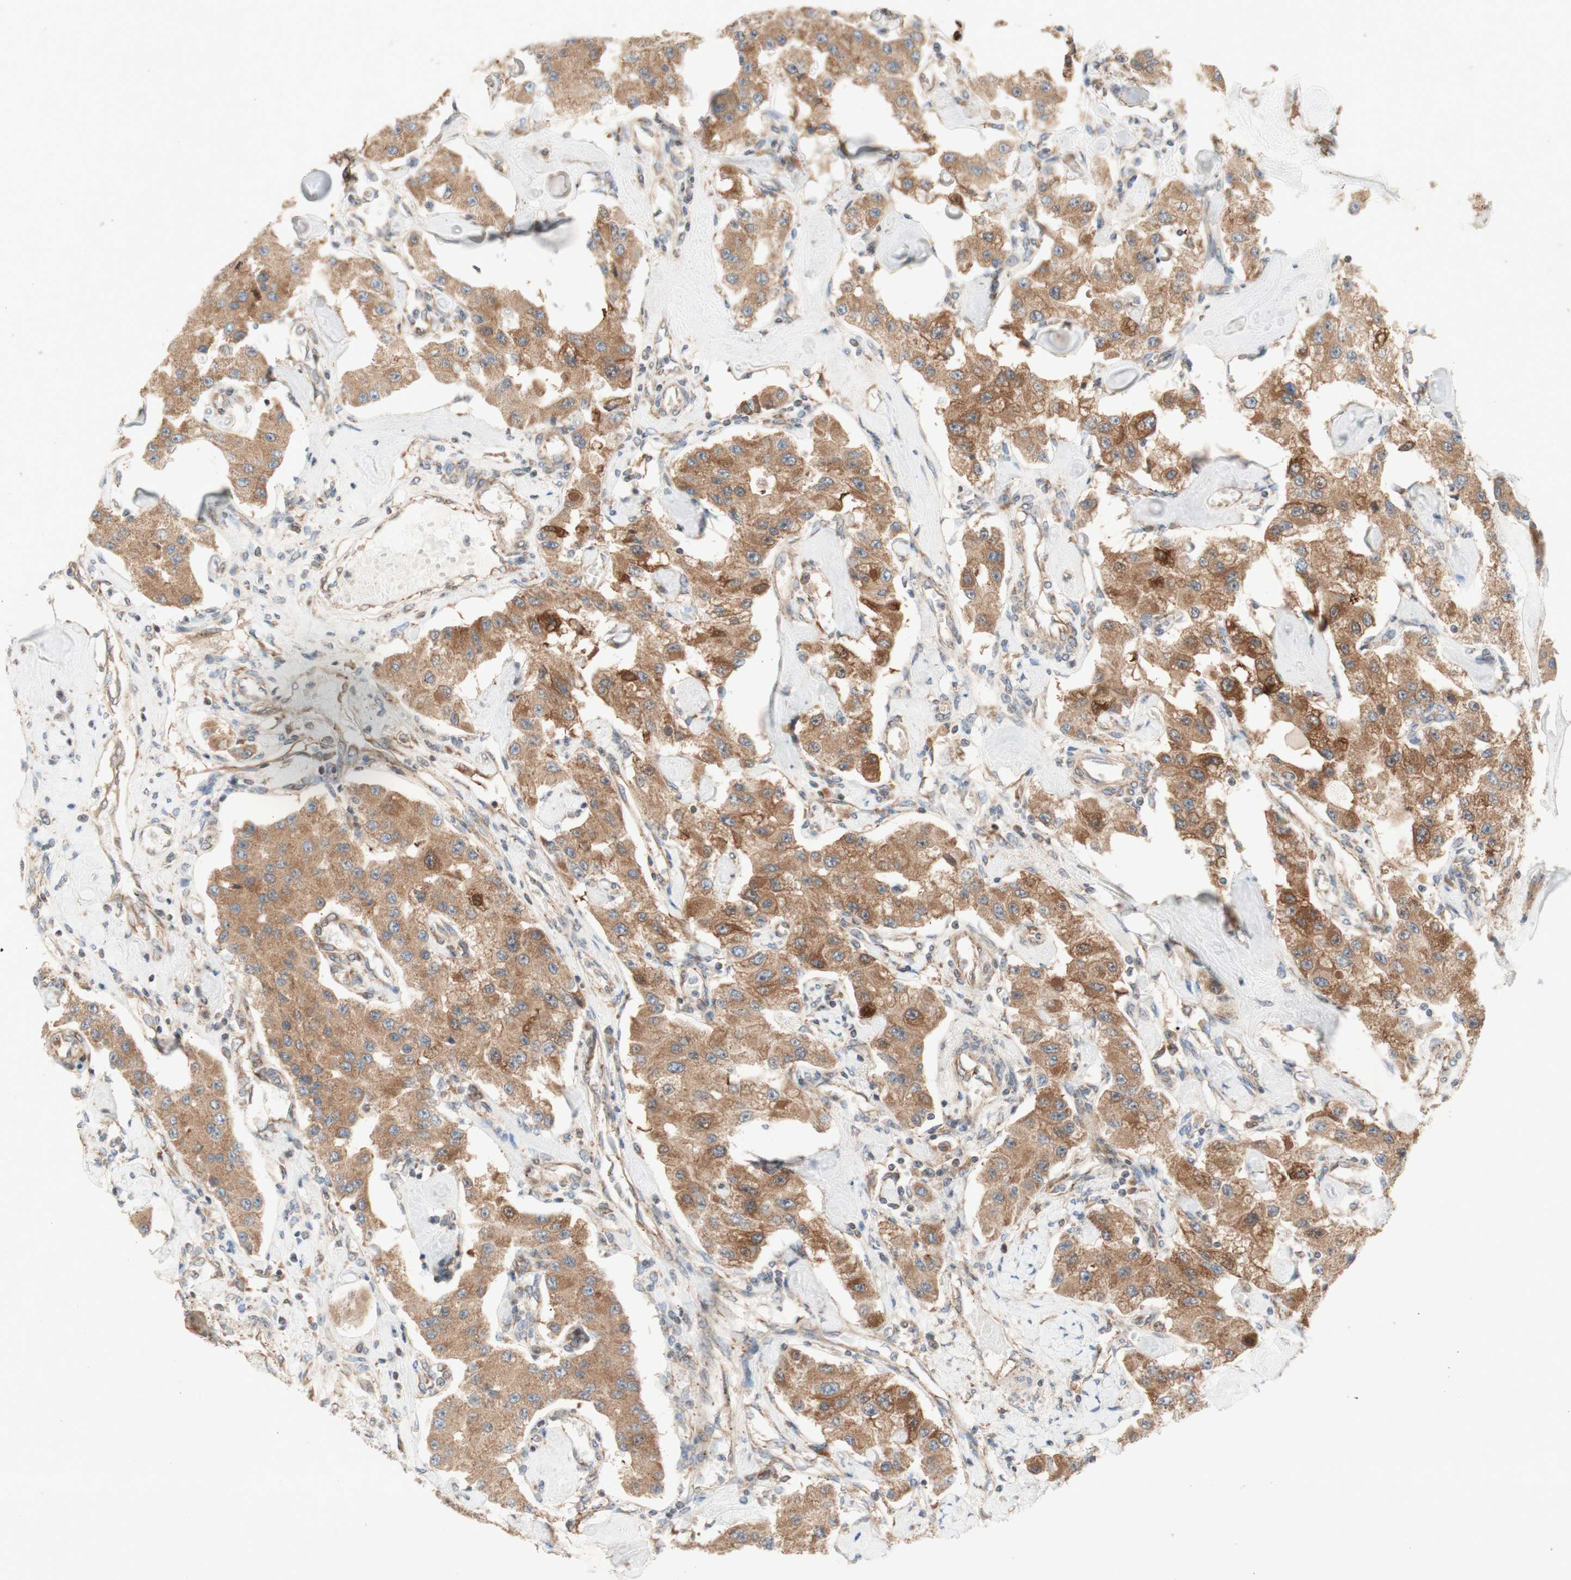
{"staining": {"intensity": "moderate", "quantity": ">75%", "location": "cytoplasmic/membranous"}, "tissue": "carcinoid", "cell_type": "Tumor cells", "image_type": "cancer", "snomed": [{"axis": "morphology", "description": "Carcinoid, malignant, NOS"}, {"axis": "topography", "description": "Pancreas"}], "caption": "High-magnification brightfield microscopy of malignant carcinoid stained with DAB (3,3'-diaminobenzidine) (brown) and counterstained with hematoxylin (blue). tumor cells exhibit moderate cytoplasmic/membranous expression is present in approximately>75% of cells. The protein of interest is shown in brown color, while the nuclei are stained blue.", "gene": "SOCS2", "patient": {"sex": "male", "age": 41}}